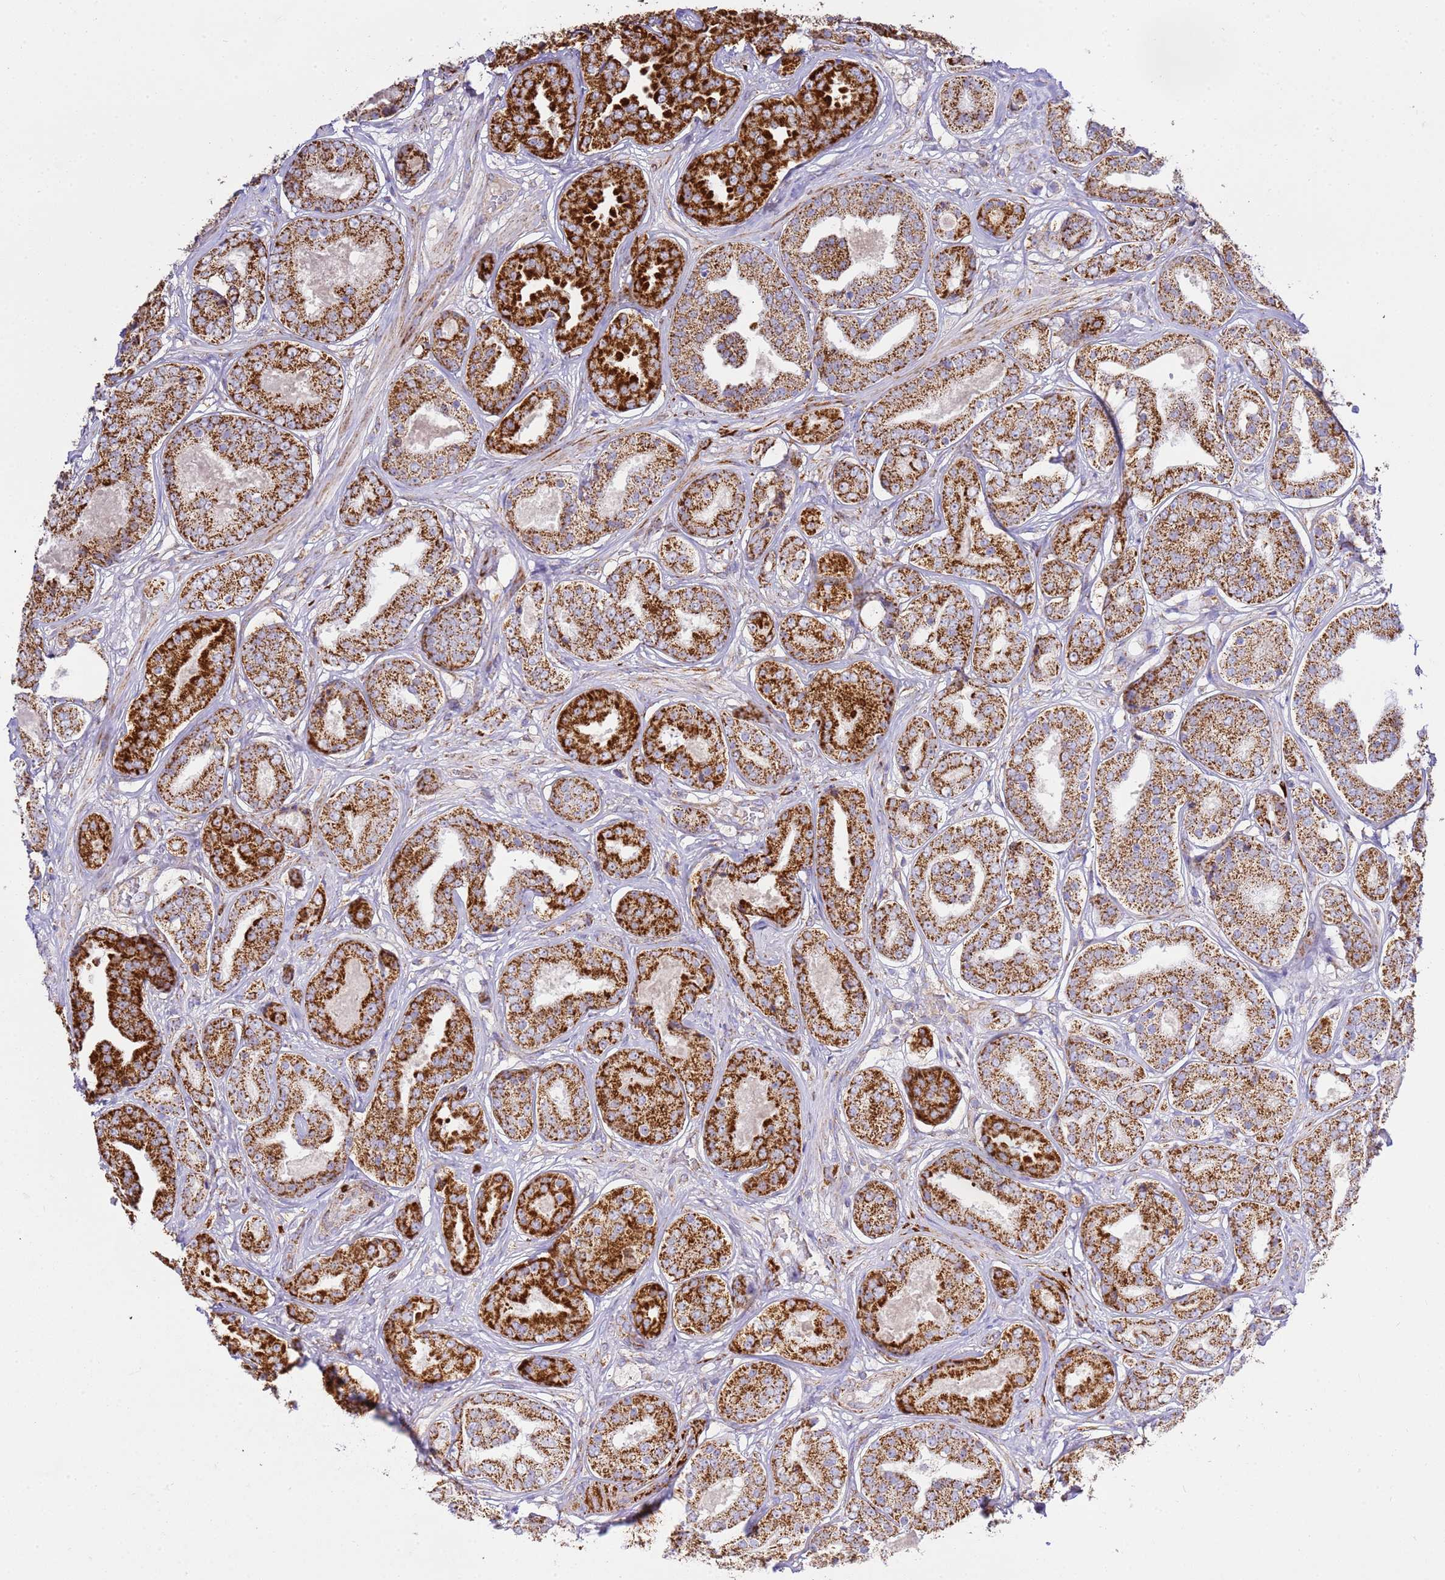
{"staining": {"intensity": "strong", "quantity": ">75%", "location": "cytoplasmic/membranous"}, "tissue": "prostate cancer", "cell_type": "Tumor cells", "image_type": "cancer", "snomed": [{"axis": "morphology", "description": "Adenocarcinoma, High grade"}, {"axis": "topography", "description": "Prostate"}], "caption": "This is a histology image of immunohistochemistry (IHC) staining of prostate cancer, which shows strong positivity in the cytoplasmic/membranous of tumor cells.", "gene": "ZBTB39", "patient": {"sex": "male", "age": 63}}